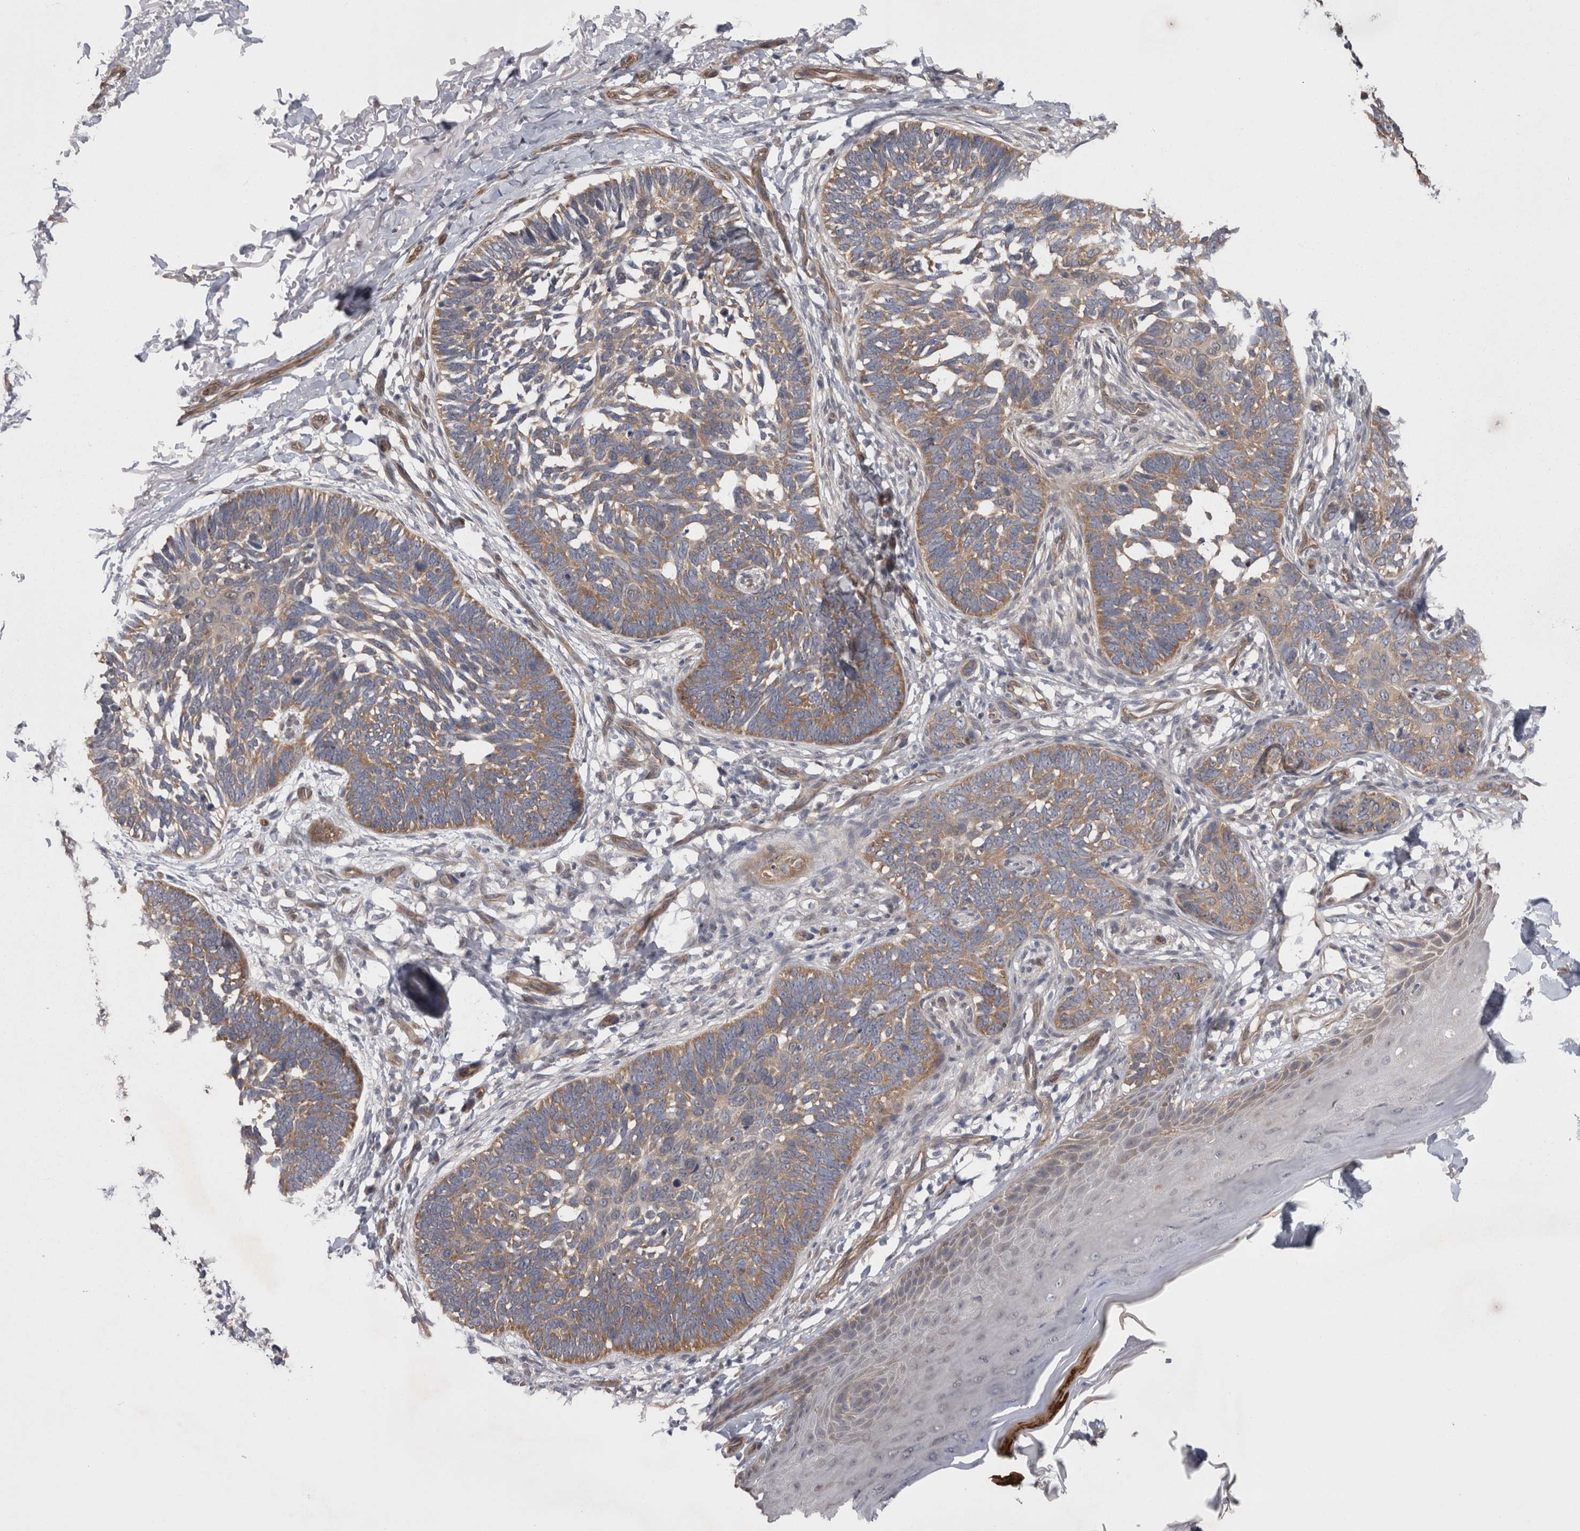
{"staining": {"intensity": "weak", "quantity": ">75%", "location": "cytoplasmic/membranous"}, "tissue": "skin cancer", "cell_type": "Tumor cells", "image_type": "cancer", "snomed": [{"axis": "morphology", "description": "Normal tissue, NOS"}, {"axis": "morphology", "description": "Basal cell carcinoma"}, {"axis": "topography", "description": "Skin"}], "caption": "Immunohistochemical staining of human skin basal cell carcinoma reveals low levels of weak cytoplasmic/membranous protein positivity in about >75% of tumor cells.", "gene": "DDX6", "patient": {"sex": "male", "age": 77}}